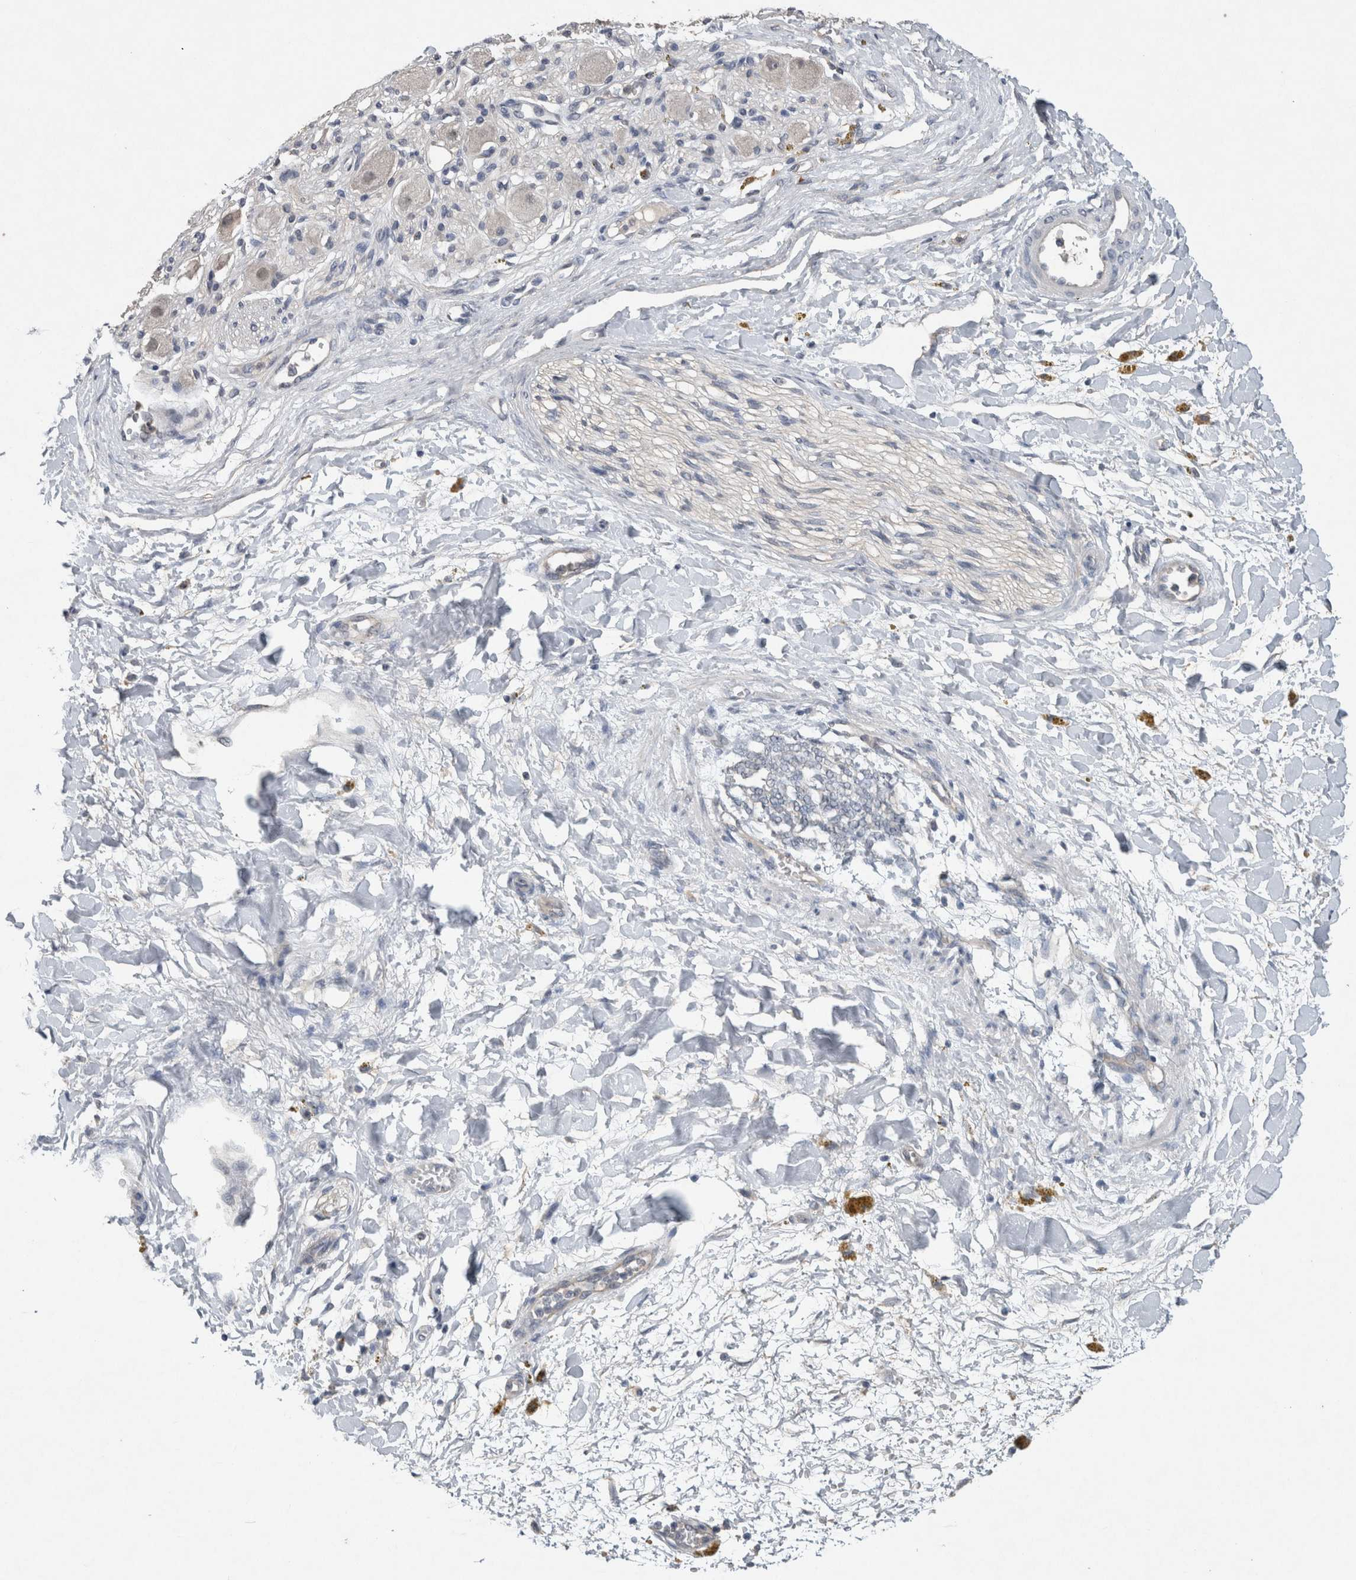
{"staining": {"intensity": "negative", "quantity": "none", "location": "none"}, "tissue": "adipose tissue", "cell_type": "Adipocytes", "image_type": "normal", "snomed": [{"axis": "morphology", "description": "Normal tissue, NOS"}, {"axis": "topography", "description": "Kidney"}, {"axis": "topography", "description": "Peripheral nerve tissue"}], "caption": "This is an immunohistochemistry (IHC) image of benign human adipose tissue. There is no staining in adipocytes.", "gene": "HEXD", "patient": {"sex": "male", "age": 7}}